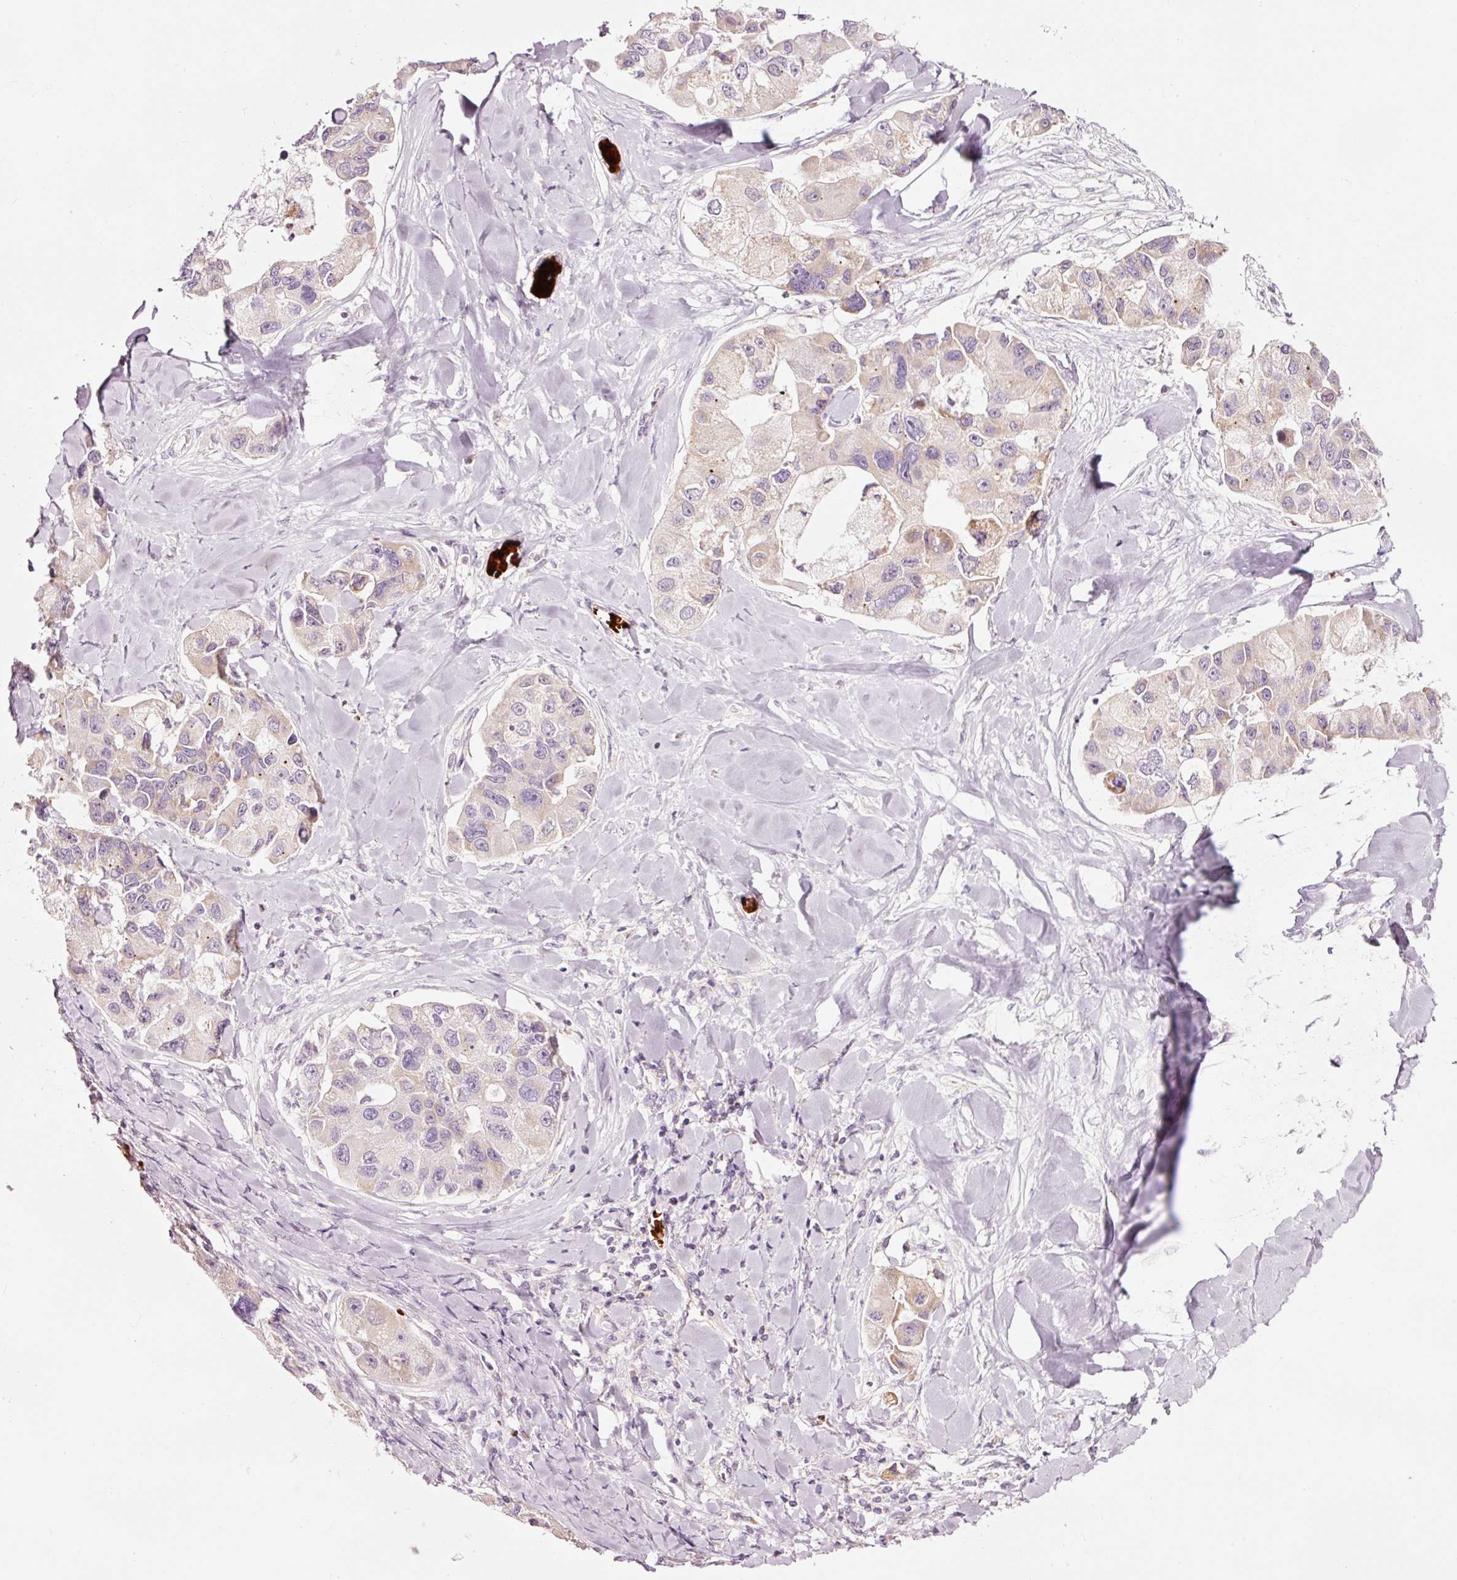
{"staining": {"intensity": "weak", "quantity": "<25%", "location": "cytoplasmic/membranous"}, "tissue": "lung cancer", "cell_type": "Tumor cells", "image_type": "cancer", "snomed": [{"axis": "morphology", "description": "Adenocarcinoma, NOS"}, {"axis": "topography", "description": "Lung"}], "caption": "The micrograph demonstrates no staining of tumor cells in lung cancer.", "gene": "LDHAL6B", "patient": {"sex": "female", "age": 54}}